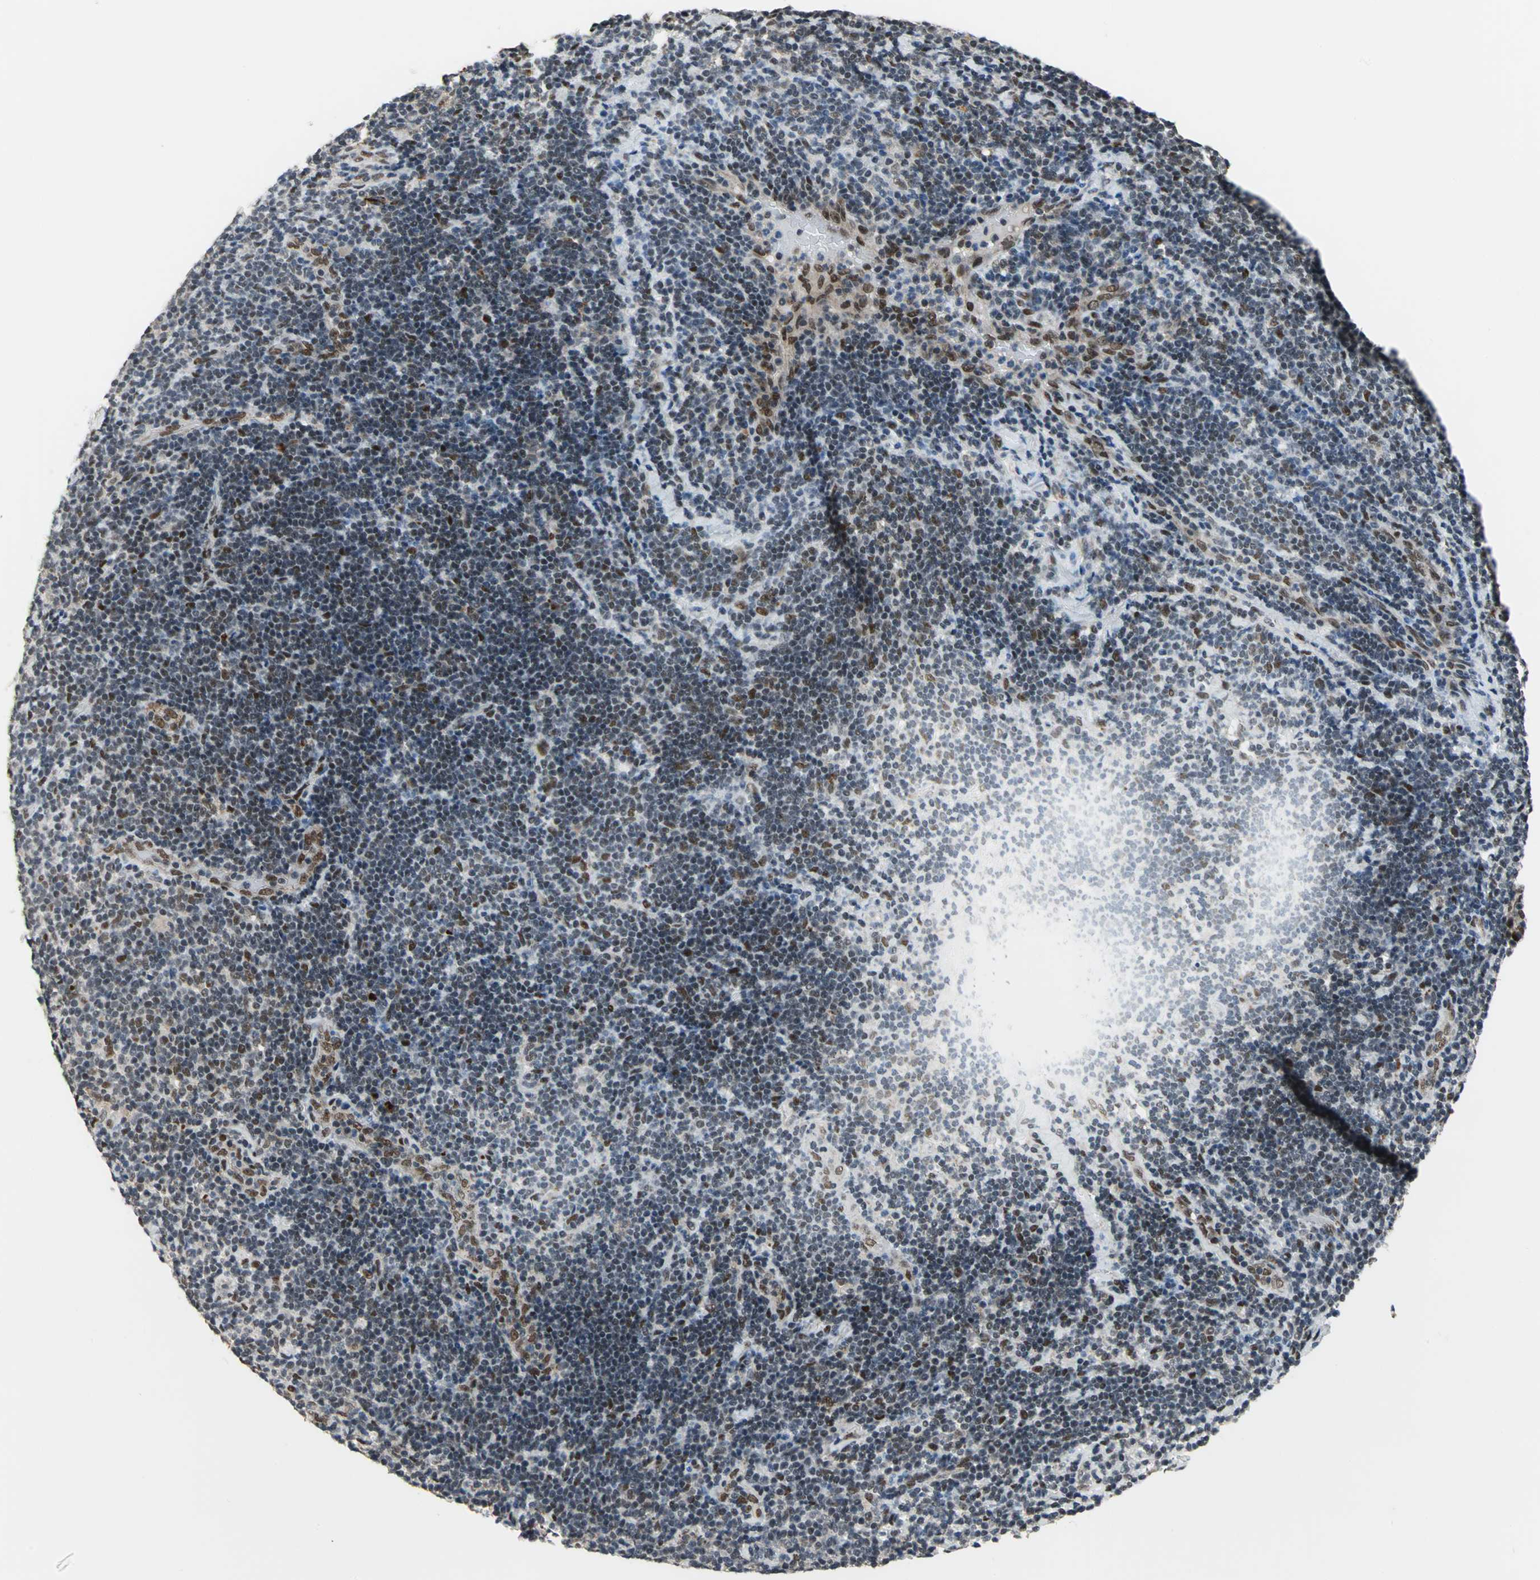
{"staining": {"intensity": "moderate", "quantity": "25%-75%", "location": "nuclear"}, "tissue": "lymphoma", "cell_type": "Tumor cells", "image_type": "cancer", "snomed": [{"axis": "morphology", "description": "Malignant lymphoma, non-Hodgkin's type, Low grade"}, {"axis": "topography", "description": "Lymph node"}], "caption": "Tumor cells exhibit moderate nuclear positivity in about 25%-75% of cells in lymphoma.", "gene": "ELF2", "patient": {"sex": "male", "age": 70}}